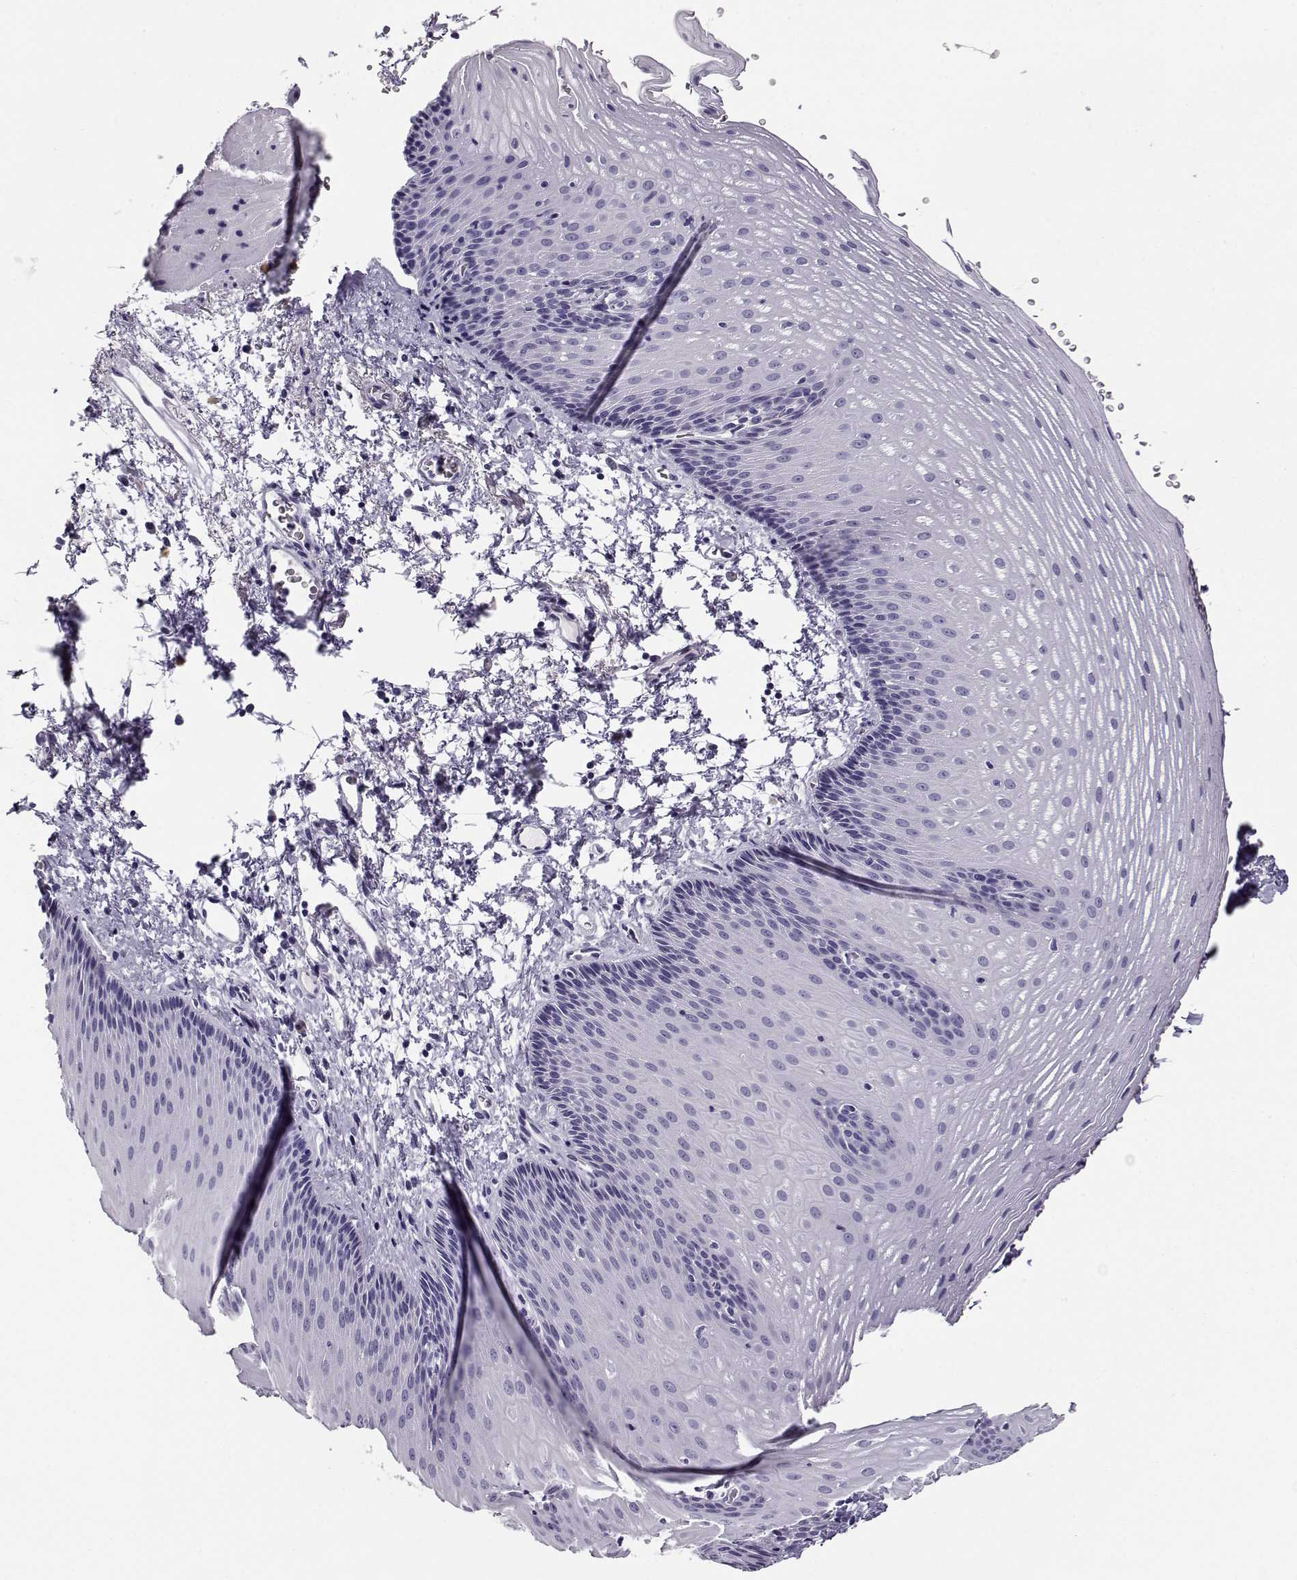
{"staining": {"intensity": "negative", "quantity": "none", "location": "none"}, "tissue": "esophagus", "cell_type": "Squamous epithelial cells", "image_type": "normal", "snomed": [{"axis": "morphology", "description": "Normal tissue, NOS"}, {"axis": "topography", "description": "Esophagus"}], "caption": "Immunohistochemistry image of unremarkable esophagus: human esophagus stained with DAB displays no significant protein positivity in squamous epithelial cells.", "gene": "CABS1", "patient": {"sex": "male", "age": 76}}